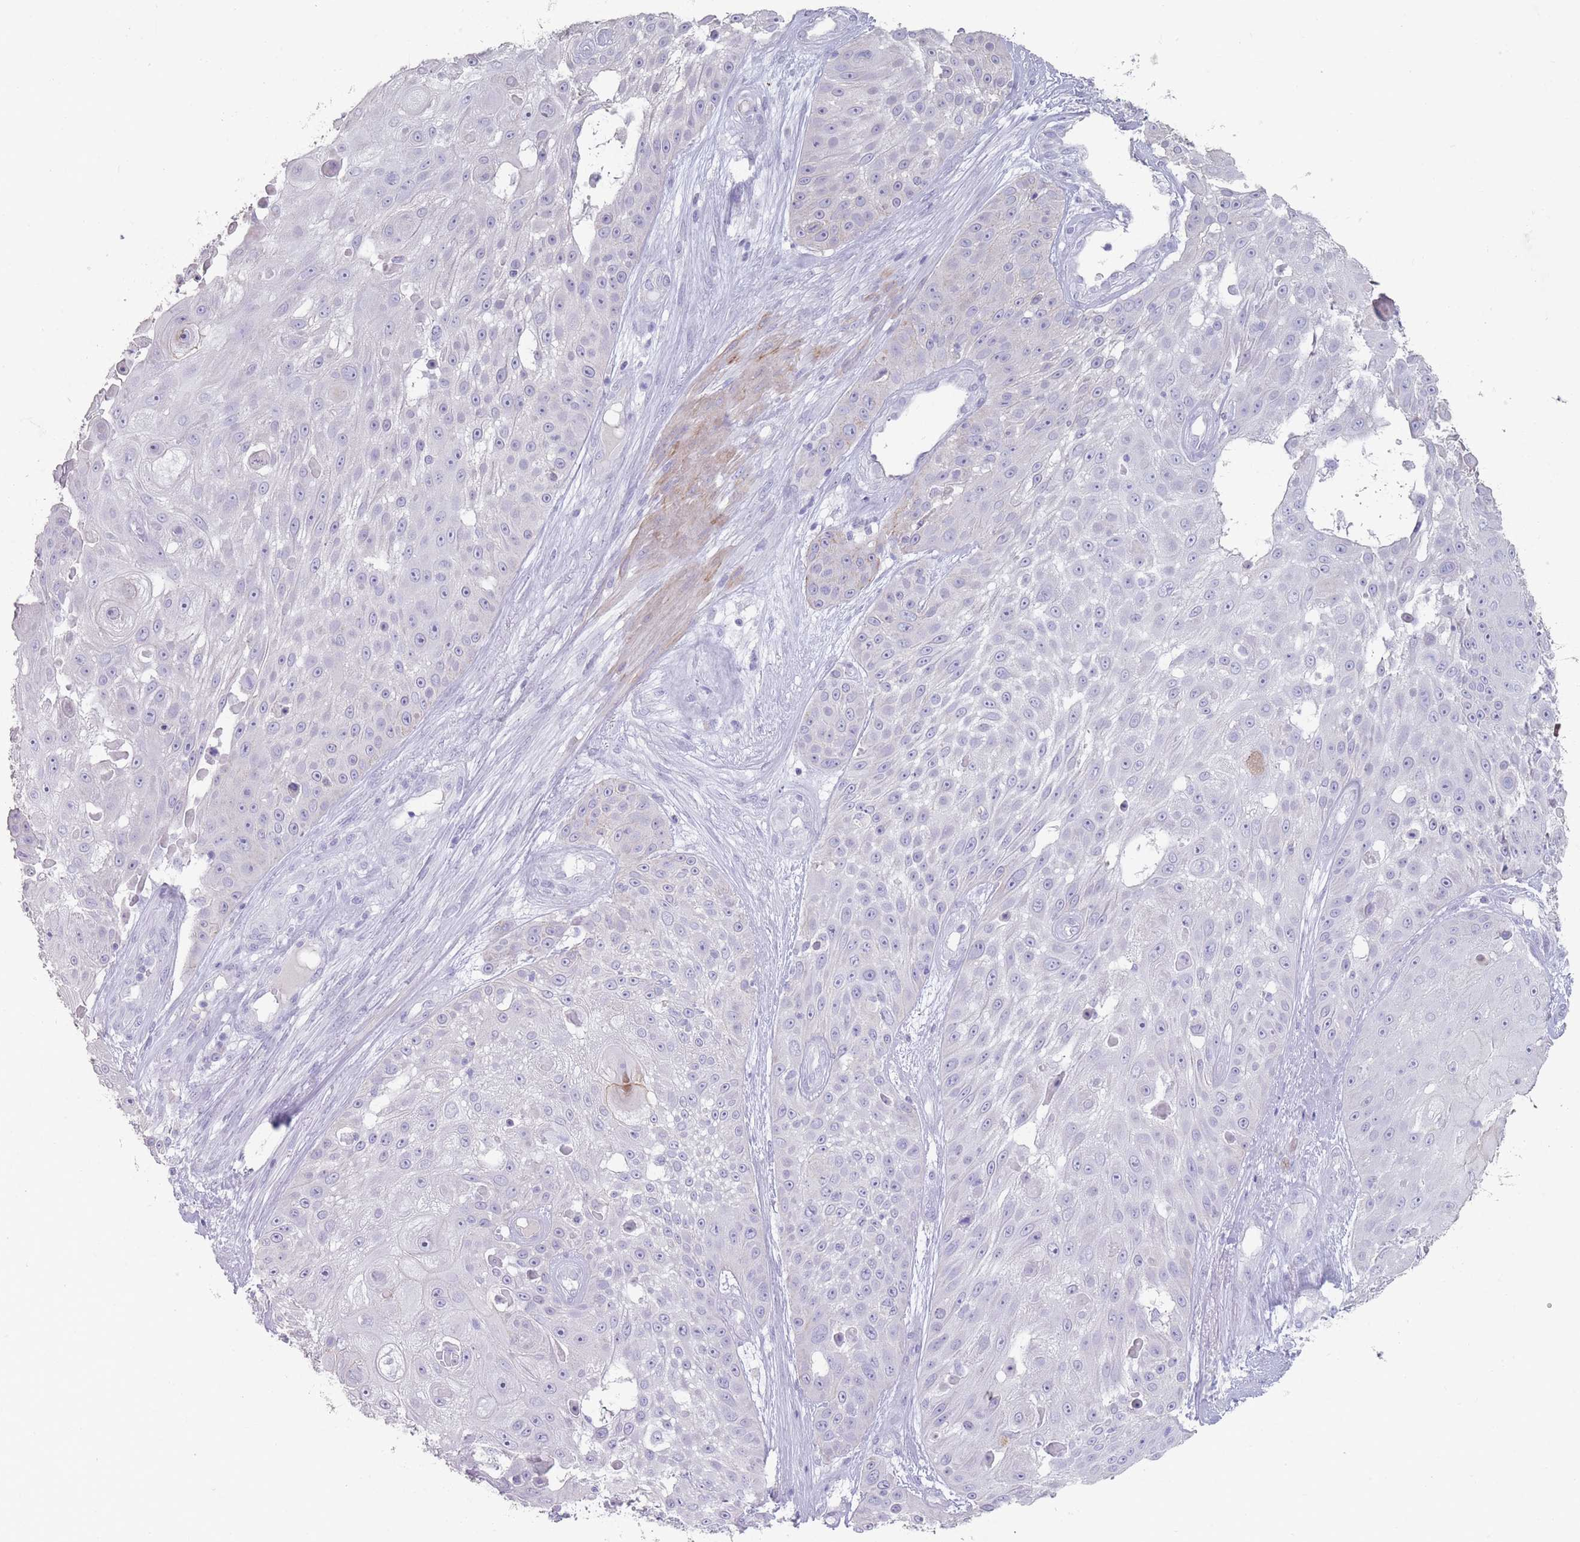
{"staining": {"intensity": "negative", "quantity": "none", "location": "none"}, "tissue": "skin cancer", "cell_type": "Tumor cells", "image_type": "cancer", "snomed": [{"axis": "morphology", "description": "Squamous cell carcinoma, NOS"}, {"axis": "topography", "description": "Skin"}], "caption": "A high-resolution micrograph shows immunohistochemistry (IHC) staining of squamous cell carcinoma (skin), which reveals no significant expression in tumor cells. (DAB (3,3'-diaminobenzidine) immunohistochemistry (IHC) with hematoxylin counter stain).", "gene": "RHBG", "patient": {"sex": "female", "age": 86}}